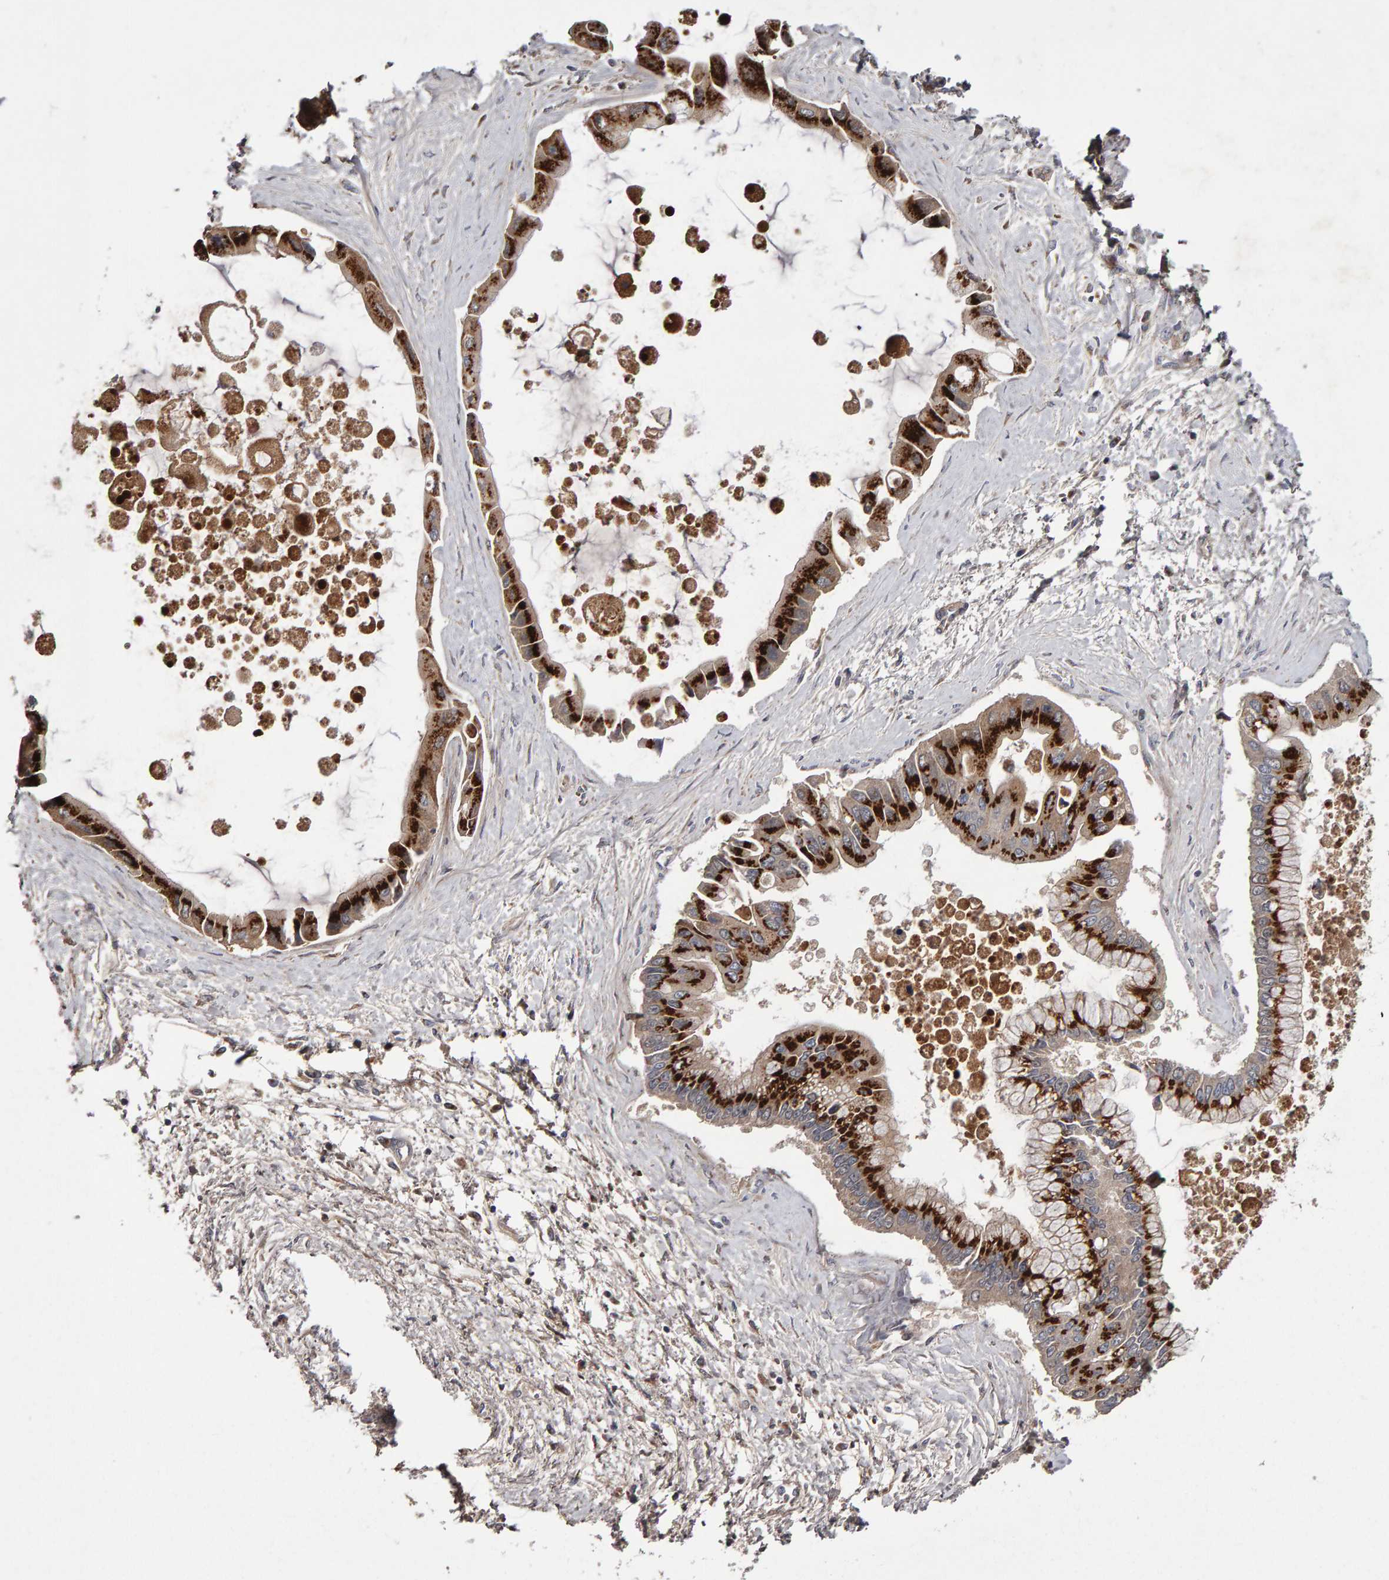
{"staining": {"intensity": "strong", "quantity": ">75%", "location": "cytoplasmic/membranous"}, "tissue": "liver cancer", "cell_type": "Tumor cells", "image_type": "cancer", "snomed": [{"axis": "morphology", "description": "Cholangiocarcinoma"}, {"axis": "topography", "description": "Liver"}], "caption": "Liver cholangiocarcinoma tissue reveals strong cytoplasmic/membranous positivity in approximately >75% of tumor cells, visualized by immunohistochemistry. Nuclei are stained in blue.", "gene": "CANT1", "patient": {"sex": "male", "age": 50}}